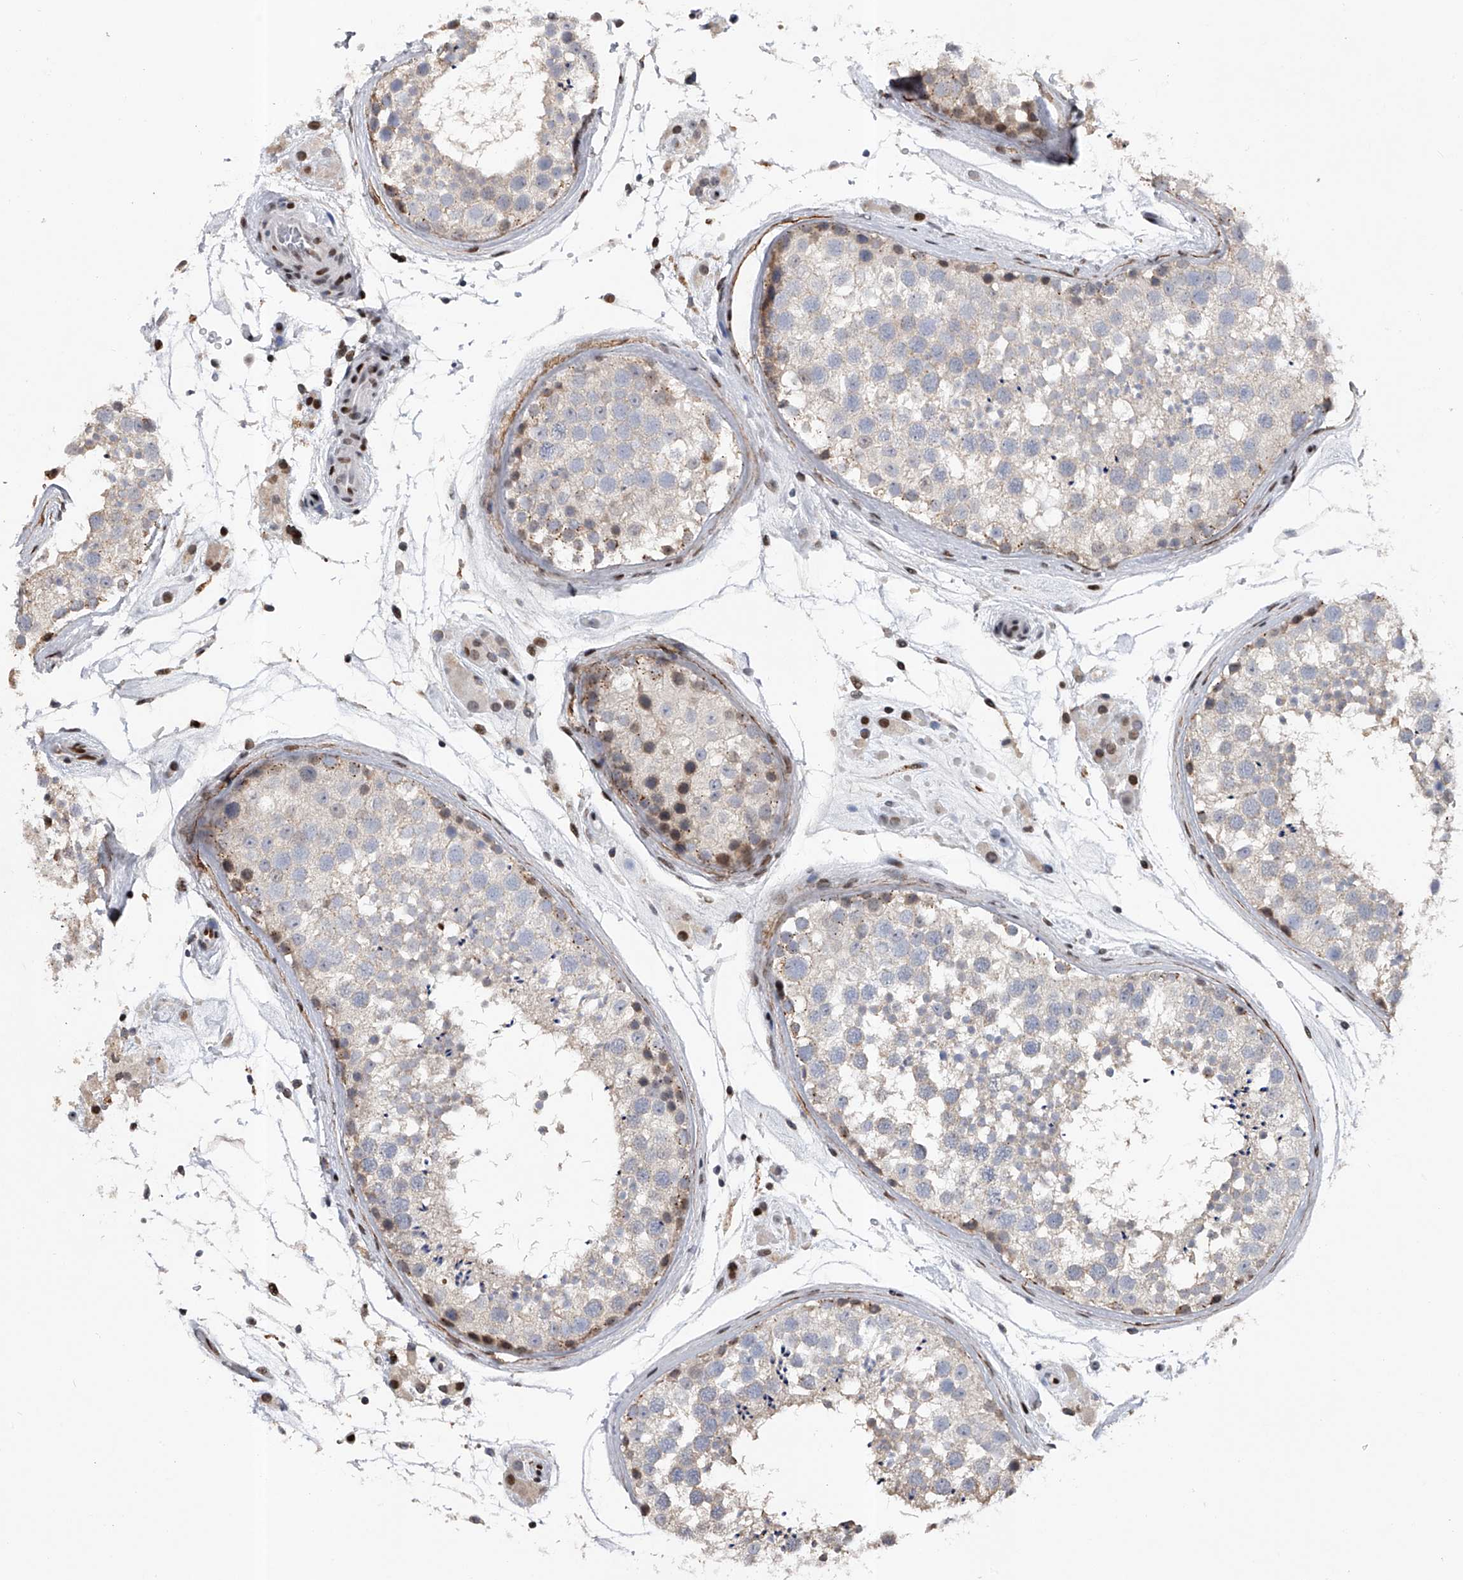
{"staining": {"intensity": "weak", "quantity": "<25%", "location": "cytoplasmic/membranous,nuclear"}, "tissue": "testis", "cell_type": "Cells in seminiferous ducts", "image_type": "normal", "snomed": [{"axis": "morphology", "description": "Normal tissue, NOS"}, {"axis": "topography", "description": "Testis"}], "caption": "IHC micrograph of benign testis stained for a protein (brown), which shows no positivity in cells in seminiferous ducts.", "gene": "RWDD2A", "patient": {"sex": "male", "age": 46}}